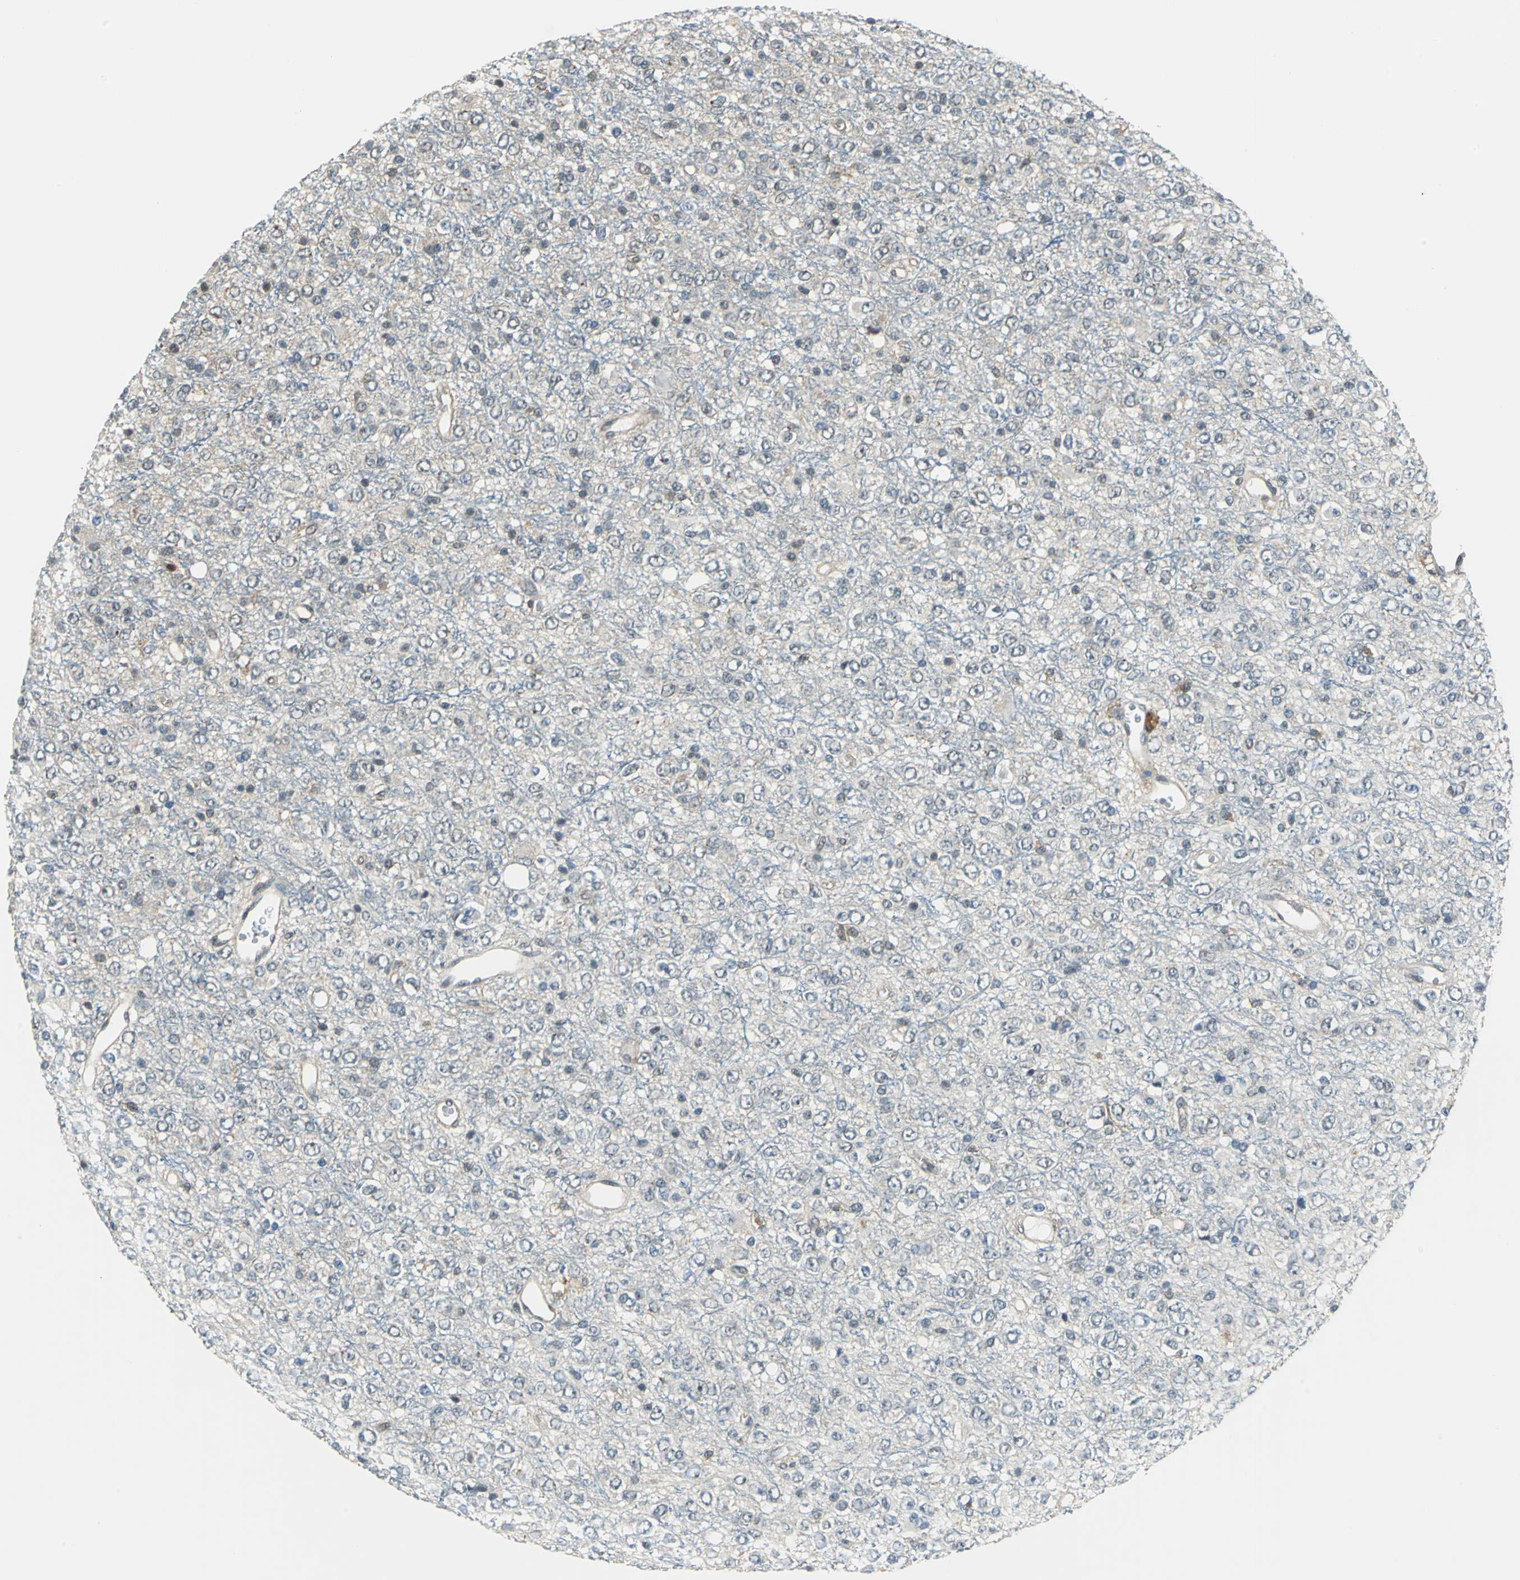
{"staining": {"intensity": "weak", "quantity": "<25%", "location": "cytoplasmic/membranous,nuclear"}, "tissue": "glioma", "cell_type": "Tumor cells", "image_type": "cancer", "snomed": [{"axis": "morphology", "description": "Glioma, malignant, High grade"}, {"axis": "topography", "description": "pancreas cauda"}], "caption": "An immunohistochemistry (IHC) micrograph of high-grade glioma (malignant) is shown. There is no staining in tumor cells of high-grade glioma (malignant).", "gene": "ARPC3", "patient": {"sex": "male", "age": 60}}